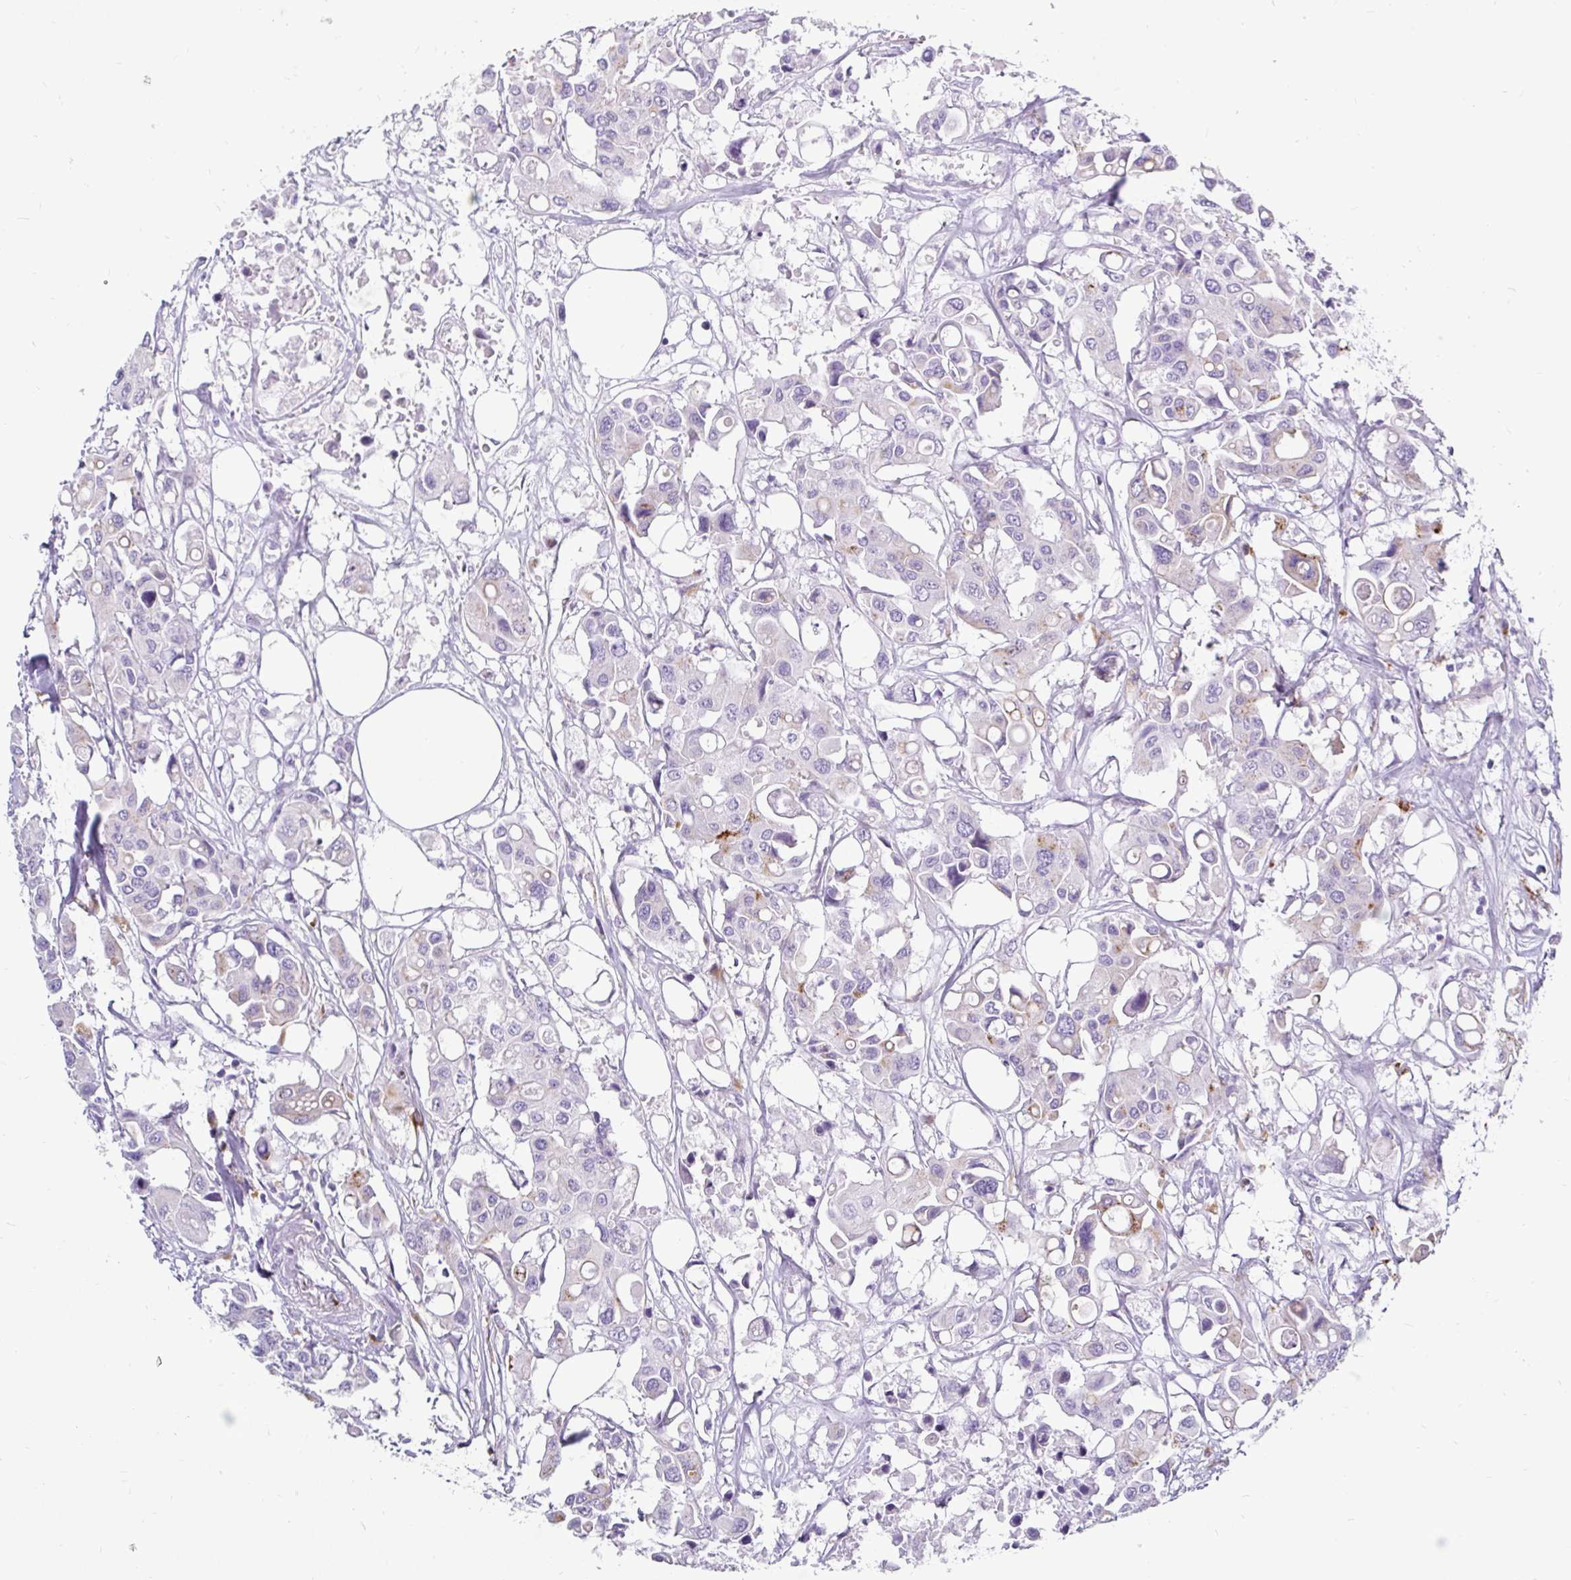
{"staining": {"intensity": "weak", "quantity": "<25%", "location": "cytoplasmic/membranous"}, "tissue": "colorectal cancer", "cell_type": "Tumor cells", "image_type": "cancer", "snomed": [{"axis": "morphology", "description": "Adenocarcinoma, NOS"}, {"axis": "topography", "description": "Colon"}], "caption": "A micrograph of colorectal cancer stained for a protein exhibits no brown staining in tumor cells.", "gene": "CTSZ", "patient": {"sex": "male", "age": 77}}